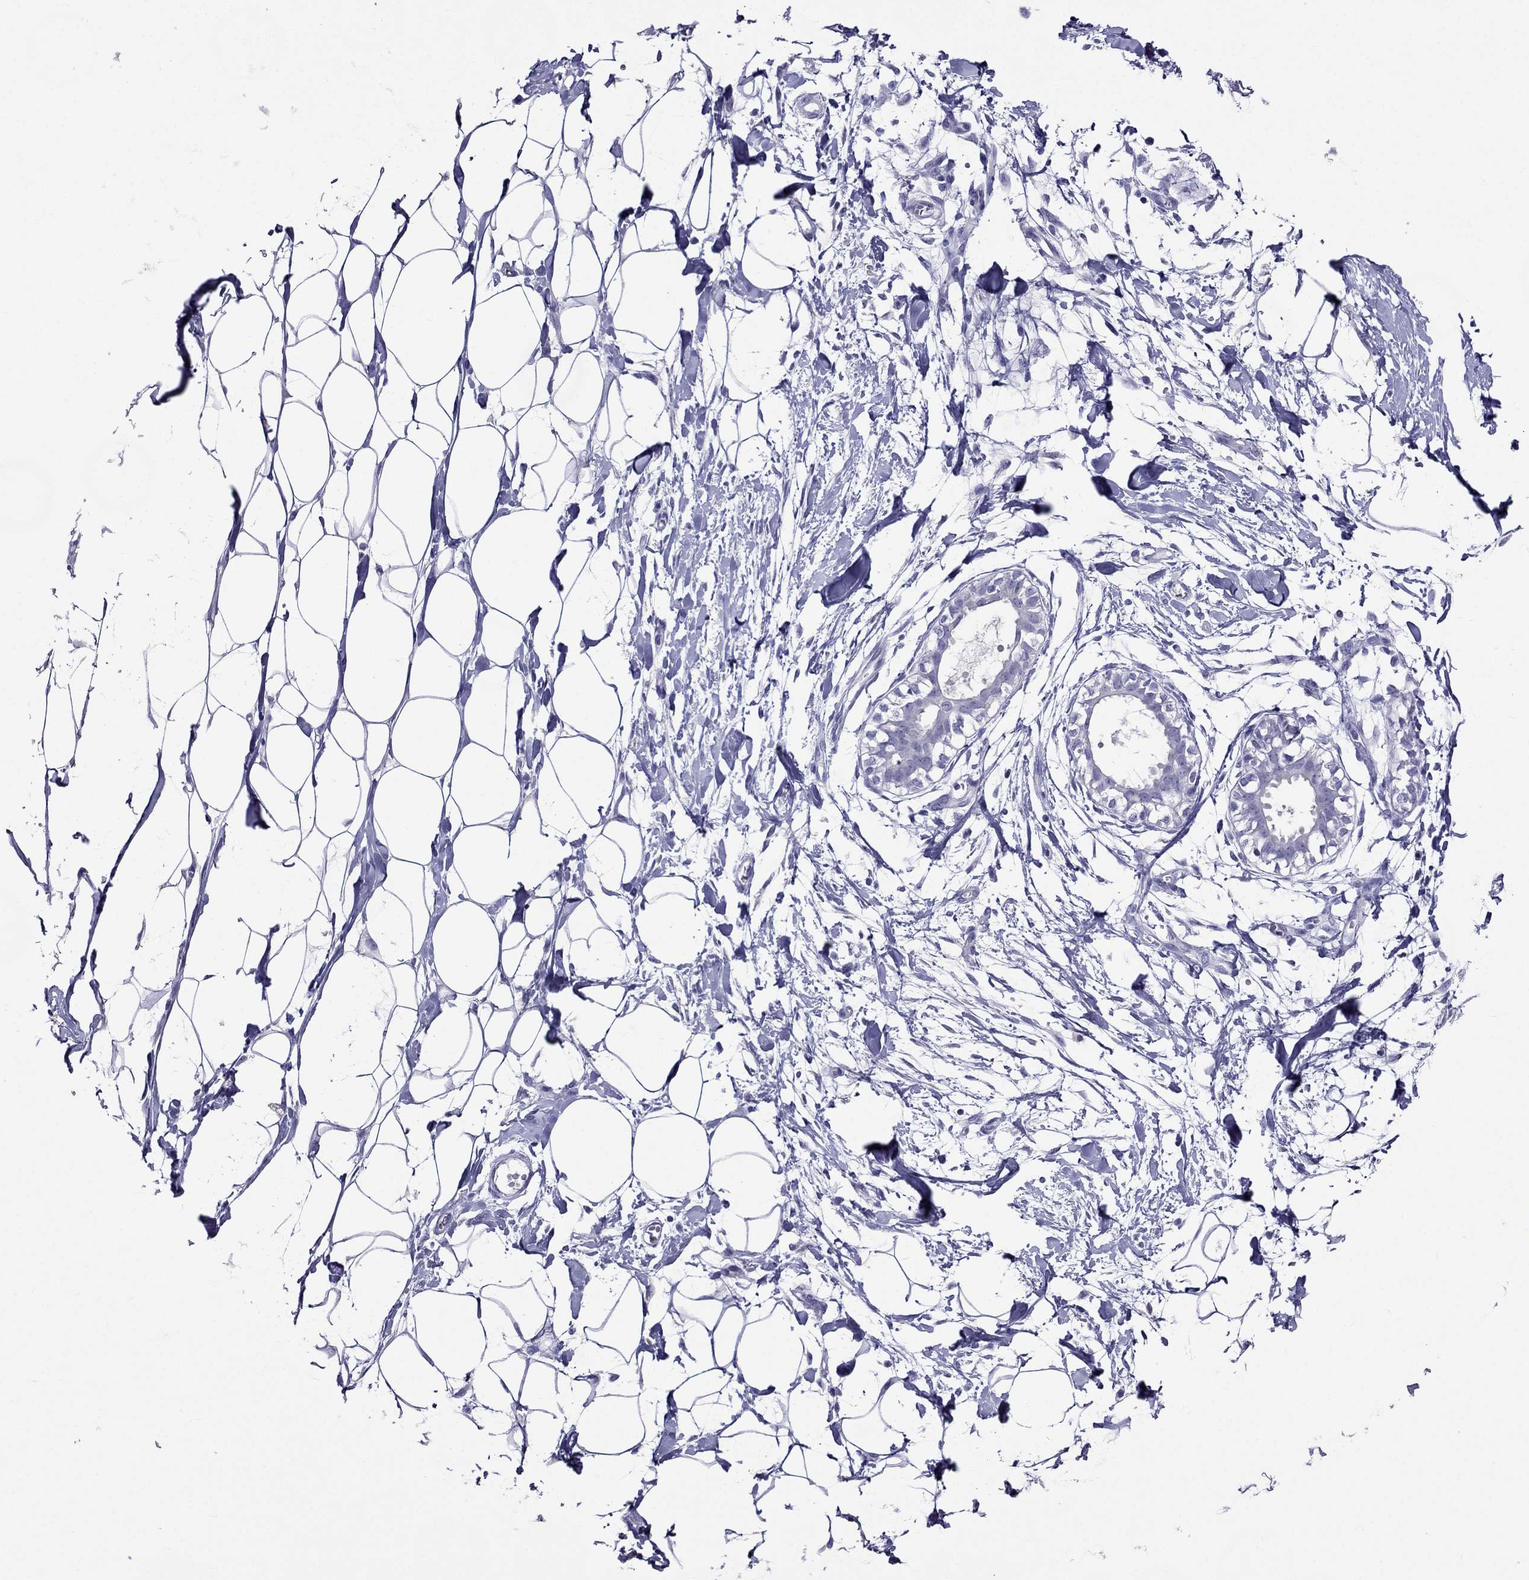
{"staining": {"intensity": "negative", "quantity": "none", "location": "none"}, "tissue": "breast", "cell_type": "Adipocytes", "image_type": "normal", "snomed": [{"axis": "morphology", "description": "Normal tissue, NOS"}, {"axis": "topography", "description": "Breast"}], "caption": "Breast stained for a protein using immunohistochemistry (IHC) exhibits no positivity adipocytes.", "gene": "ZNF541", "patient": {"sex": "female", "age": 49}}